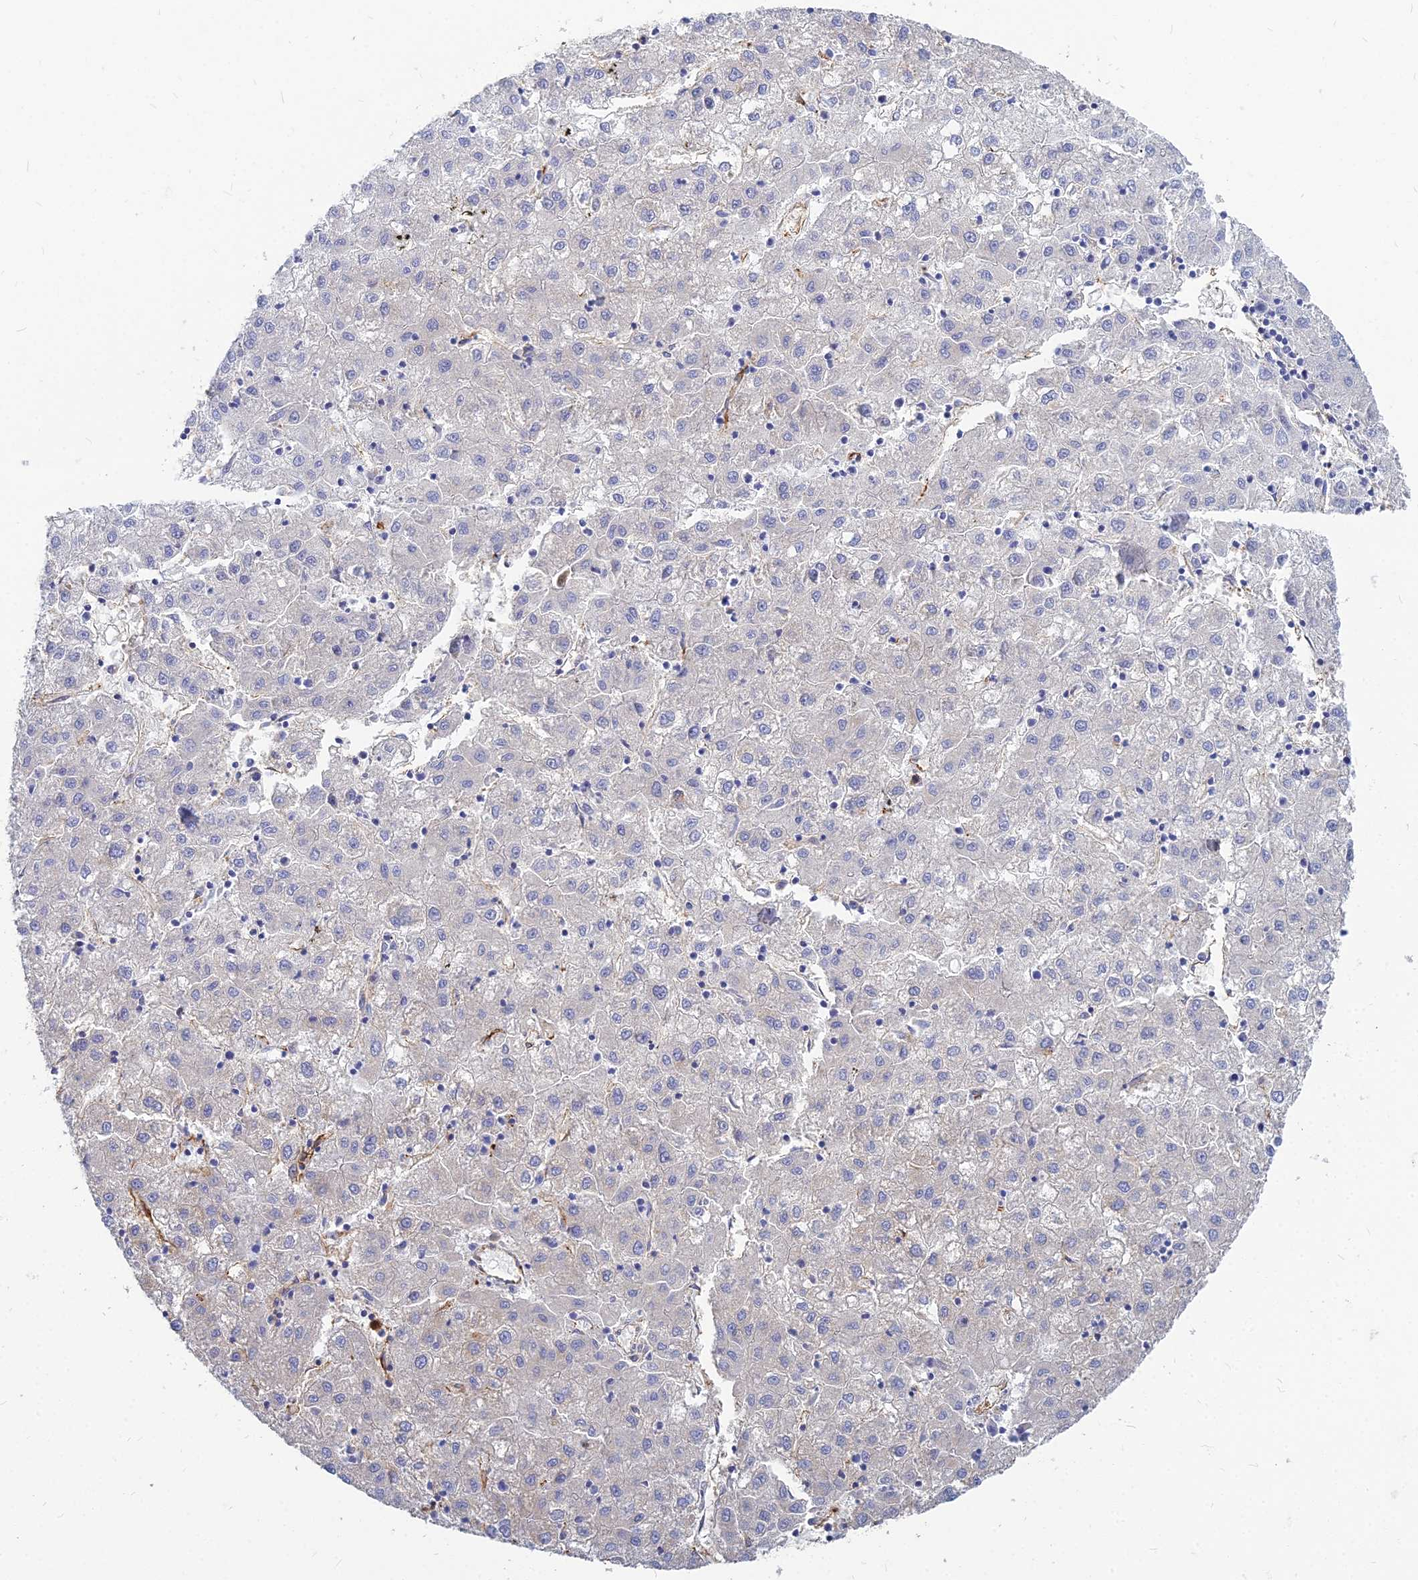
{"staining": {"intensity": "negative", "quantity": "none", "location": "none"}, "tissue": "liver cancer", "cell_type": "Tumor cells", "image_type": "cancer", "snomed": [{"axis": "morphology", "description": "Carcinoma, Hepatocellular, NOS"}, {"axis": "topography", "description": "Liver"}], "caption": "Immunohistochemistry photomicrograph of neoplastic tissue: human liver cancer stained with DAB shows no significant protein positivity in tumor cells.", "gene": "VAT1", "patient": {"sex": "male", "age": 72}}